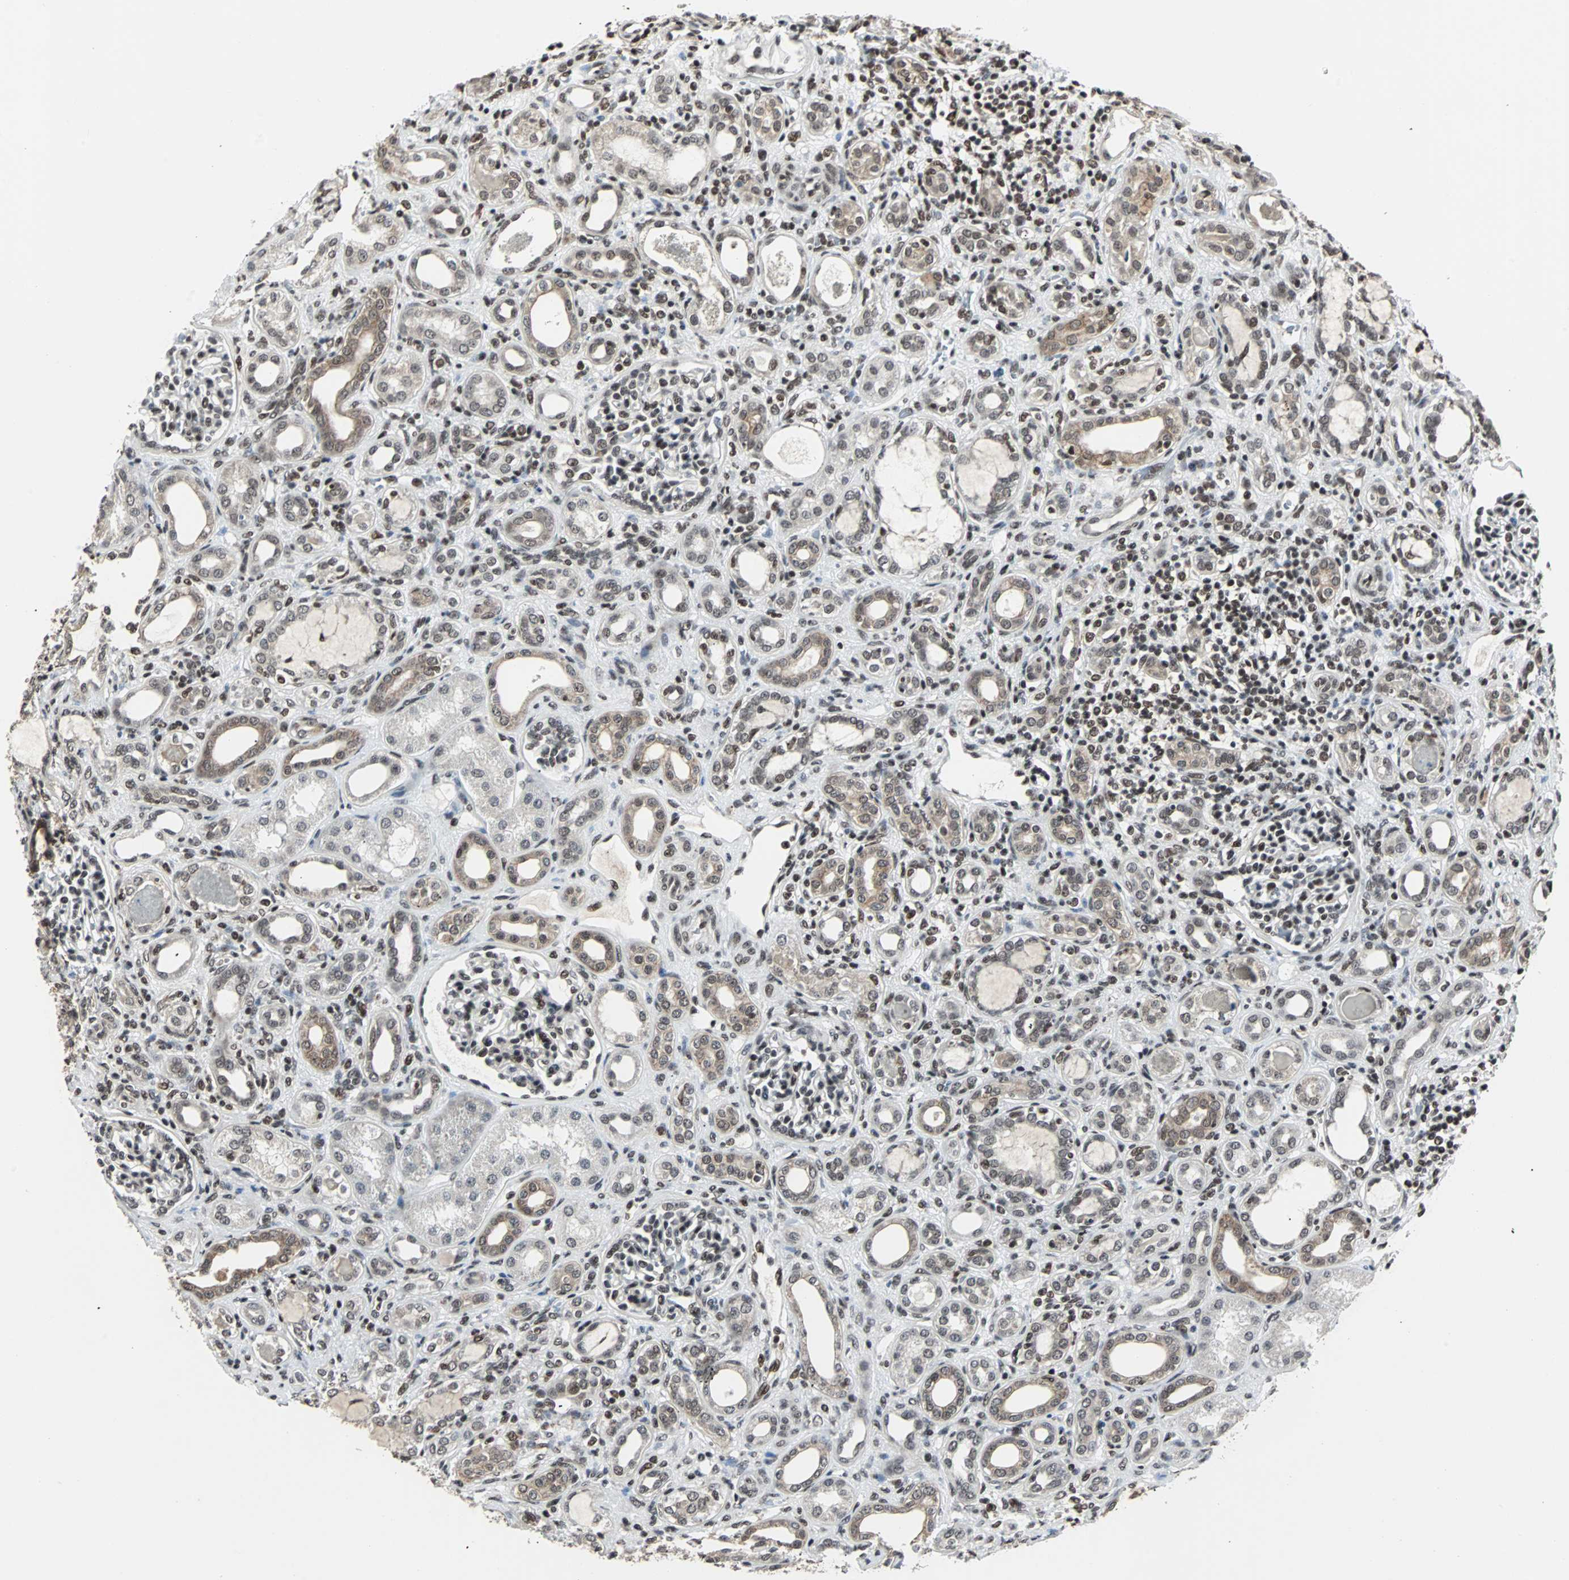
{"staining": {"intensity": "moderate", "quantity": ">75%", "location": "nuclear"}, "tissue": "kidney", "cell_type": "Cells in glomeruli", "image_type": "normal", "snomed": [{"axis": "morphology", "description": "Normal tissue, NOS"}, {"axis": "topography", "description": "Kidney"}], "caption": "A high-resolution image shows immunohistochemistry staining of normal kidney, which shows moderate nuclear expression in approximately >75% of cells in glomeruli. Nuclei are stained in blue.", "gene": "TERF2IP", "patient": {"sex": "male", "age": 7}}